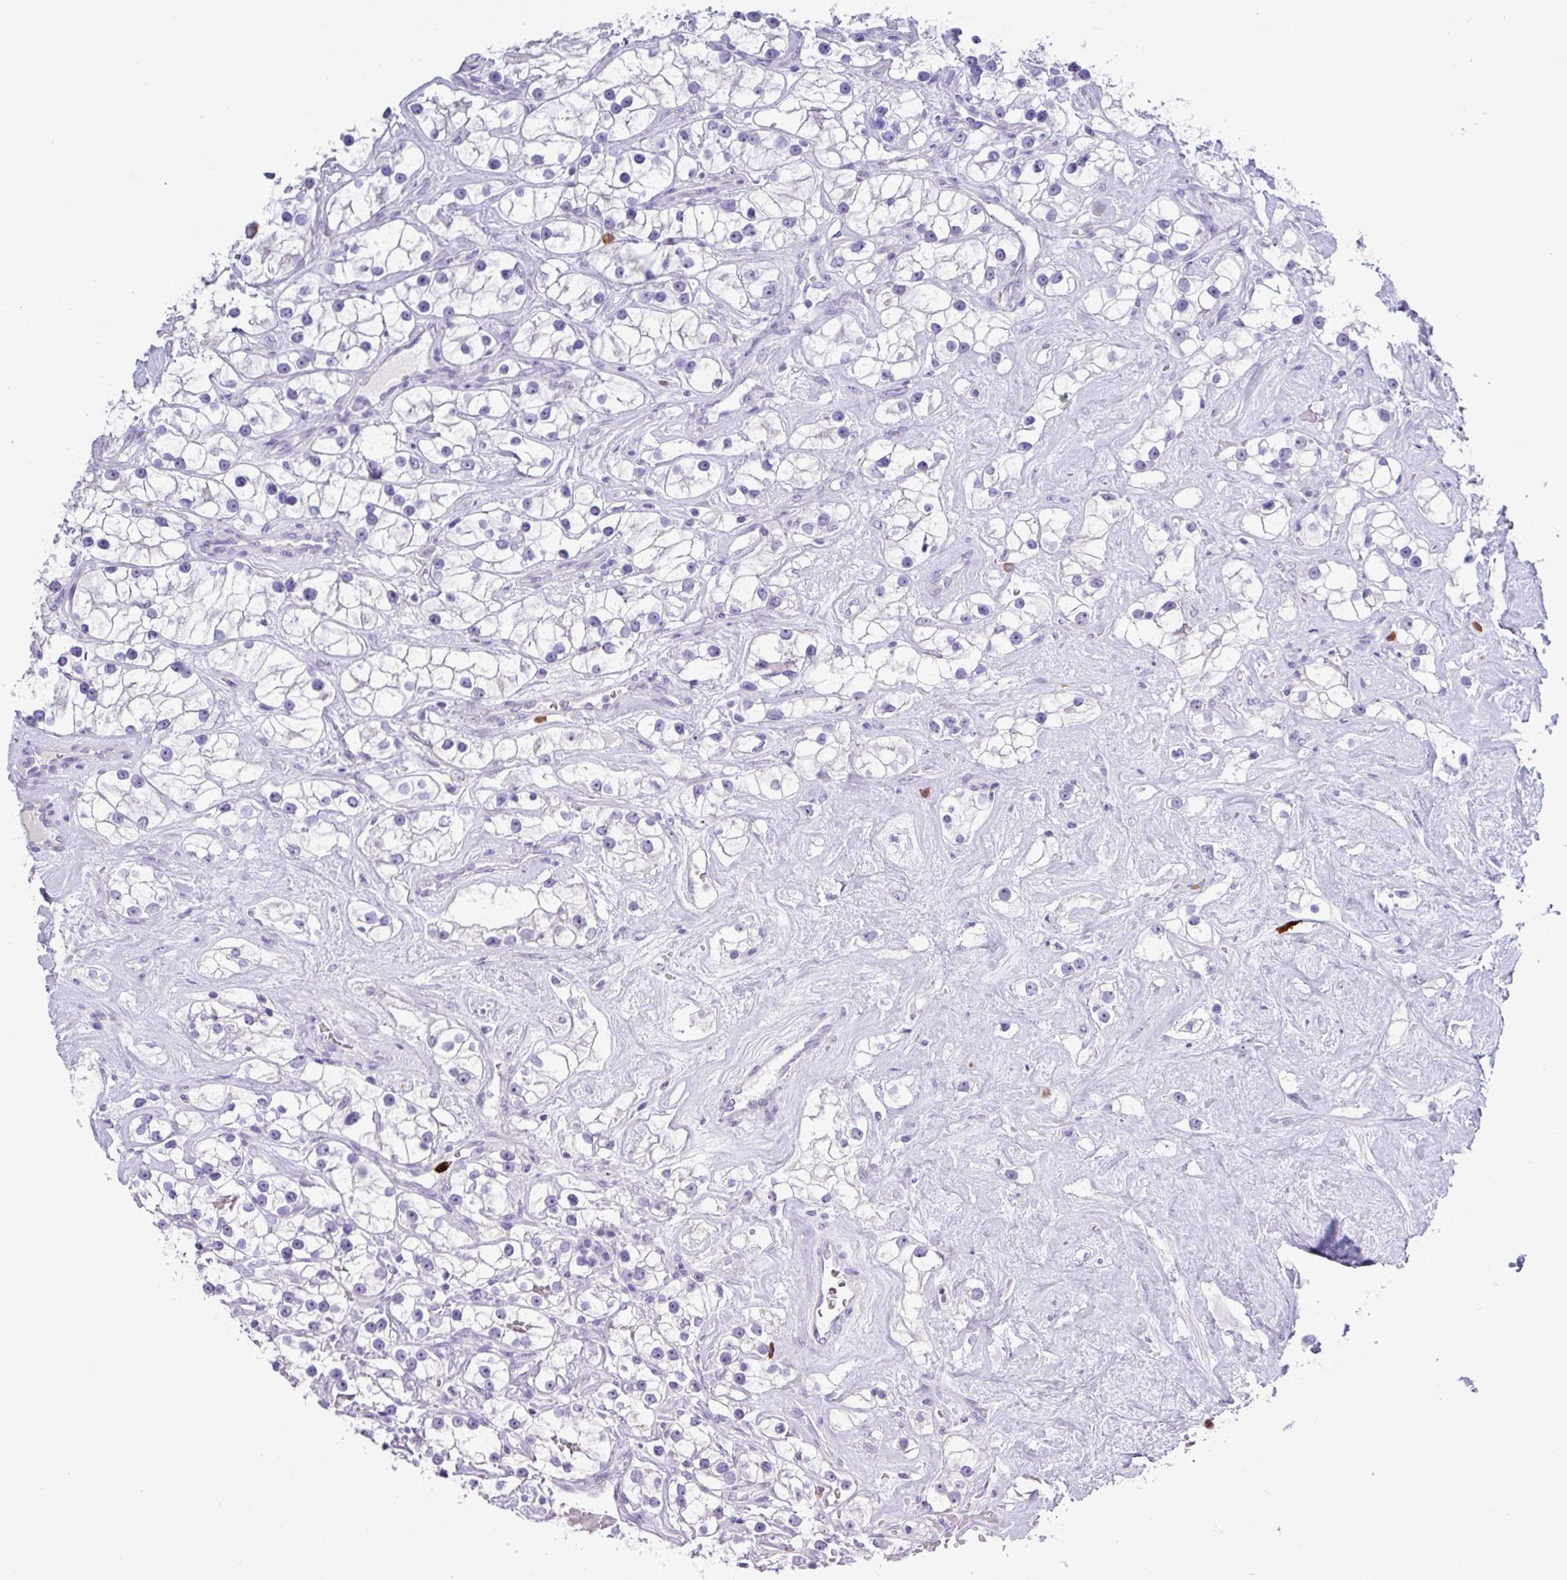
{"staining": {"intensity": "negative", "quantity": "none", "location": "none"}, "tissue": "renal cancer", "cell_type": "Tumor cells", "image_type": "cancer", "snomed": [{"axis": "morphology", "description": "Adenocarcinoma, NOS"}, {"axis": "topography", "description": "Kidney"}], "caption": "IHC of human renal cancer reveals no positivity in tumor cells.", "gene": "MRM2", "patient": {"sex": "male", "age": 77}}